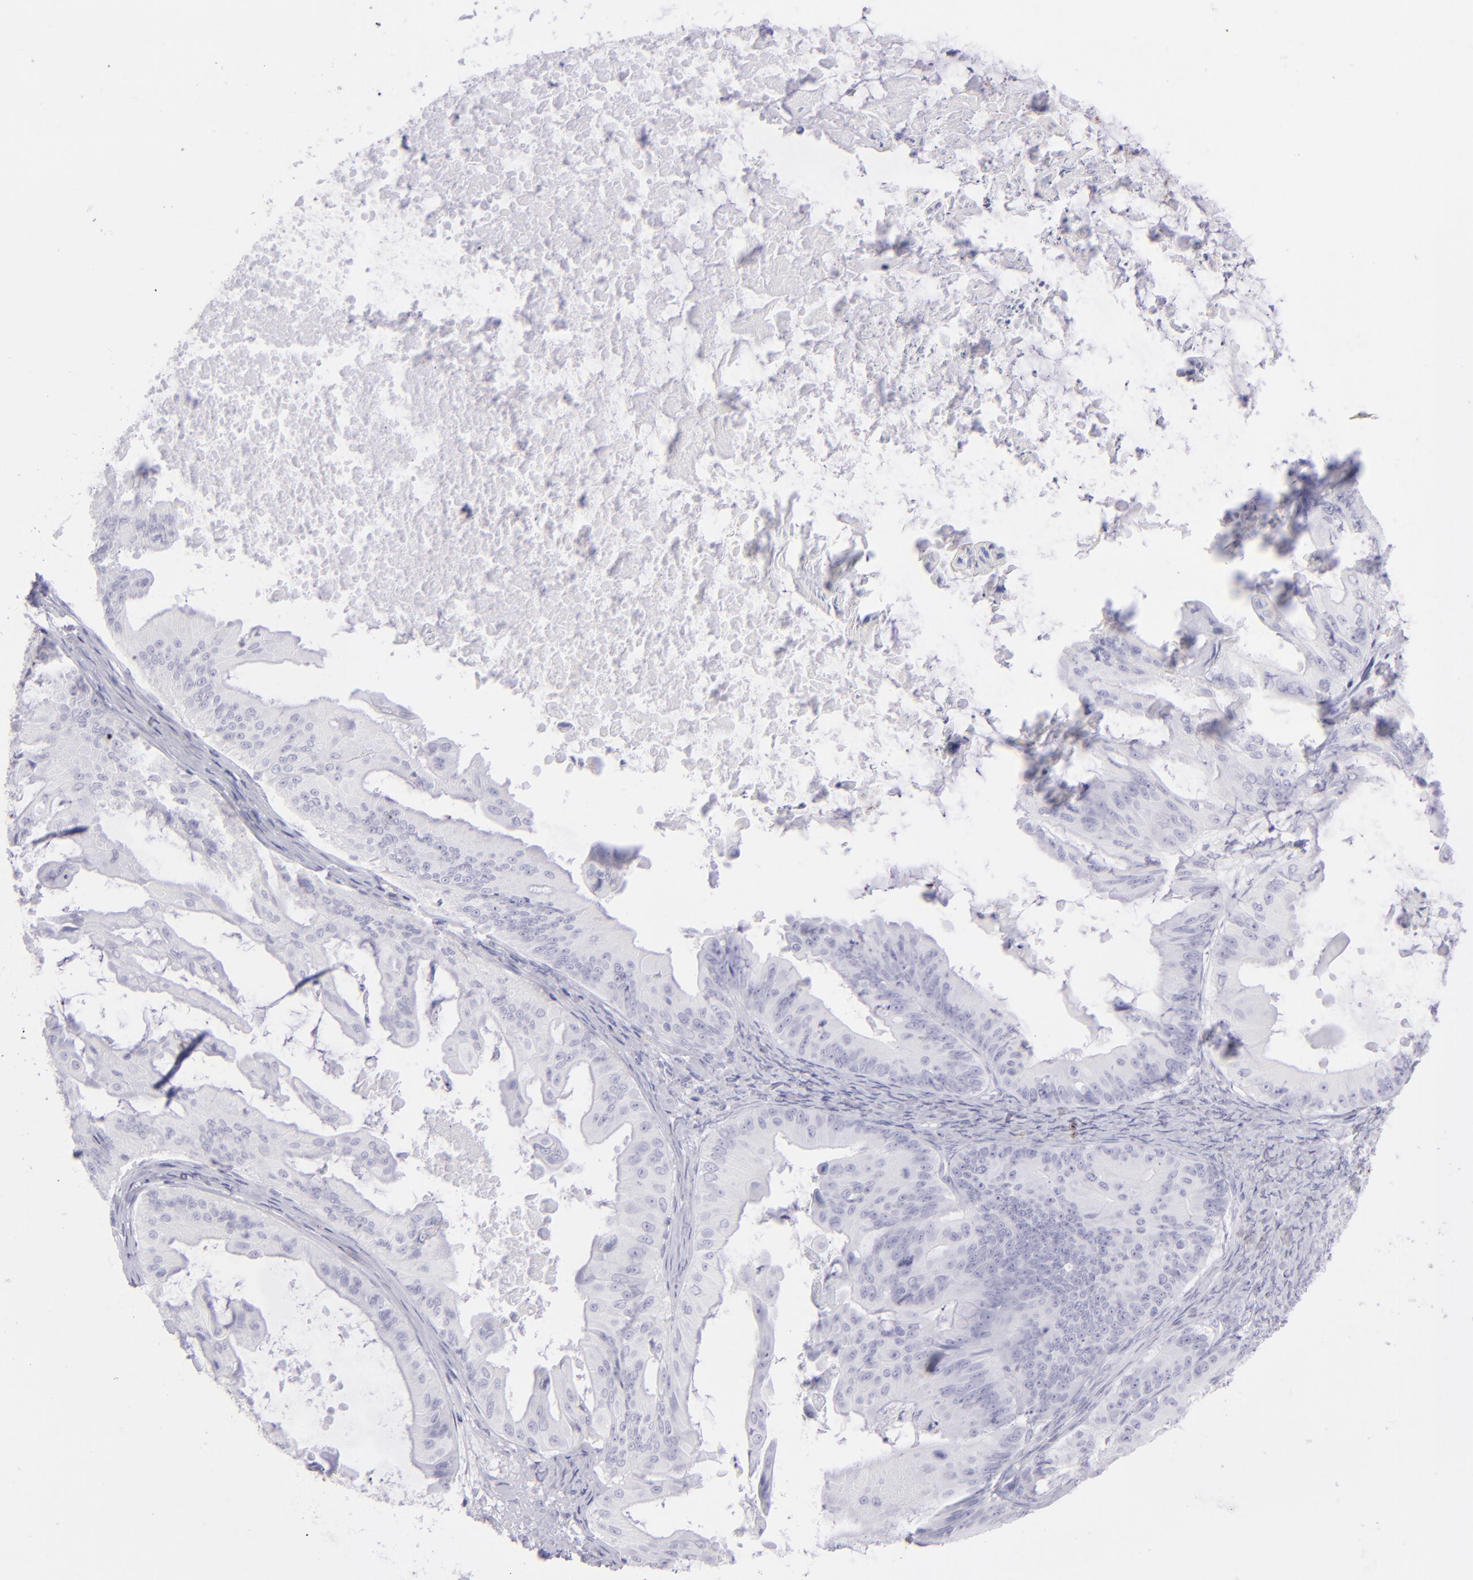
{"staining": {"intensity": "negative", "quantity": "none", "location": "none"}, "tissue": "ovarian cancer", "cell_type": "Tumor cells", "image_type": "cancer", "snomed": [{"axis": "morphology", "description": "Cystadenocarcinoma, mucinous, NOS"}, {"axis": "topography", "description": "Ovary"}], "caption": "Ovarian cancer stained for a protein using IHC demonstrates no positivity tumor cells.", "gene": "CD72", "patient": {"sex": "female", "age": 37}}